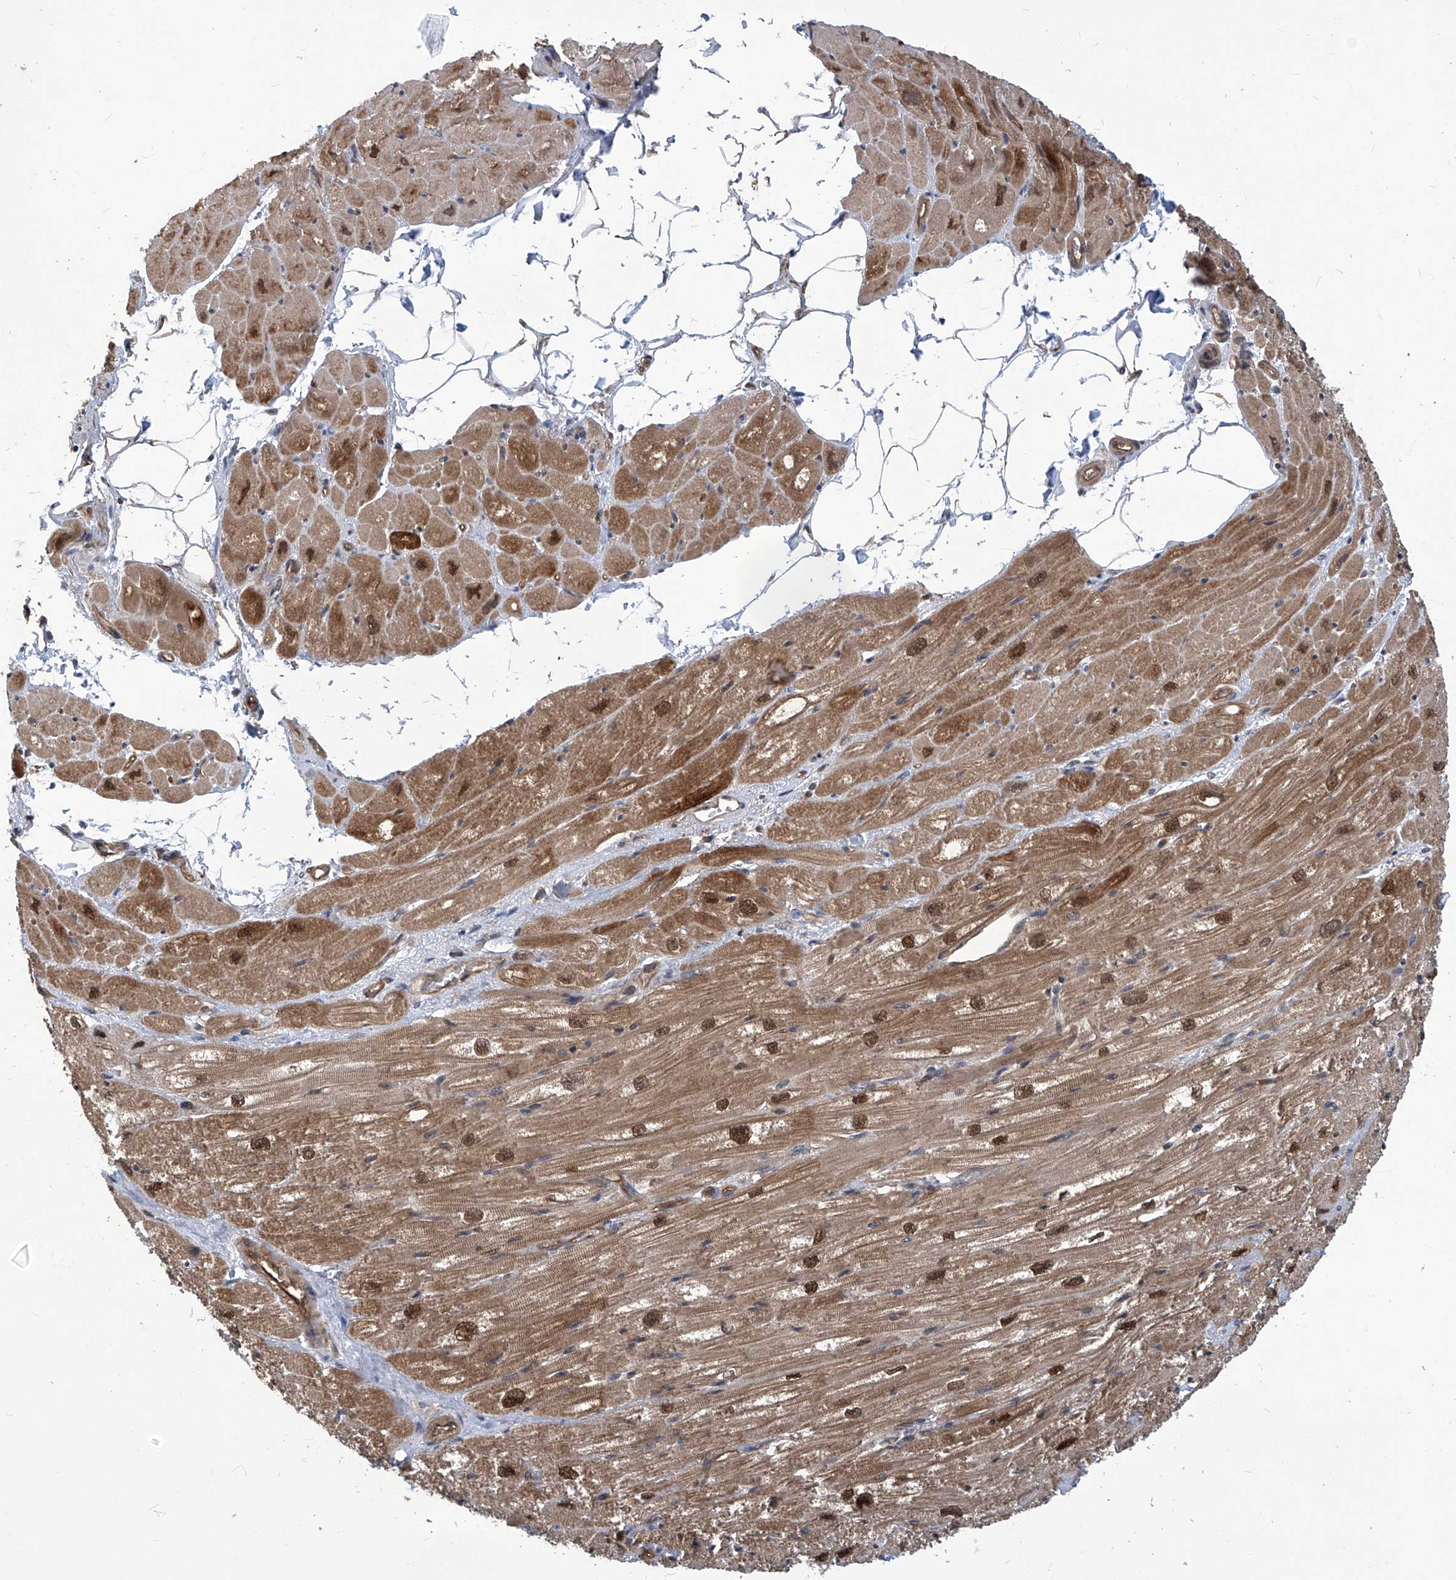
{"staining": {"intensity": "moderate", "quantity": "25%-75%", "location": "cytoplasmic/membranous,nuclear"}, "tissue": "heart muscle", "cell_type": "Cardiomyocytes", "image_type": "normal", "snomed": [{"axis": "morphology", "description": "Normal tissue, NOS"}, {"axis": "topography", "description": "Heart"}], "caption": "Immunohistochemistry histopathology image of unremarkable human heart muscle stained for a protein (brown), which exhibits medium levels of moderate cytoplasmic/membranous,nuclear expression in about 25%-75% of cardiomyocytes.", "gene": "PSMB1", "patient": {"sex": "male", "age": 50}}